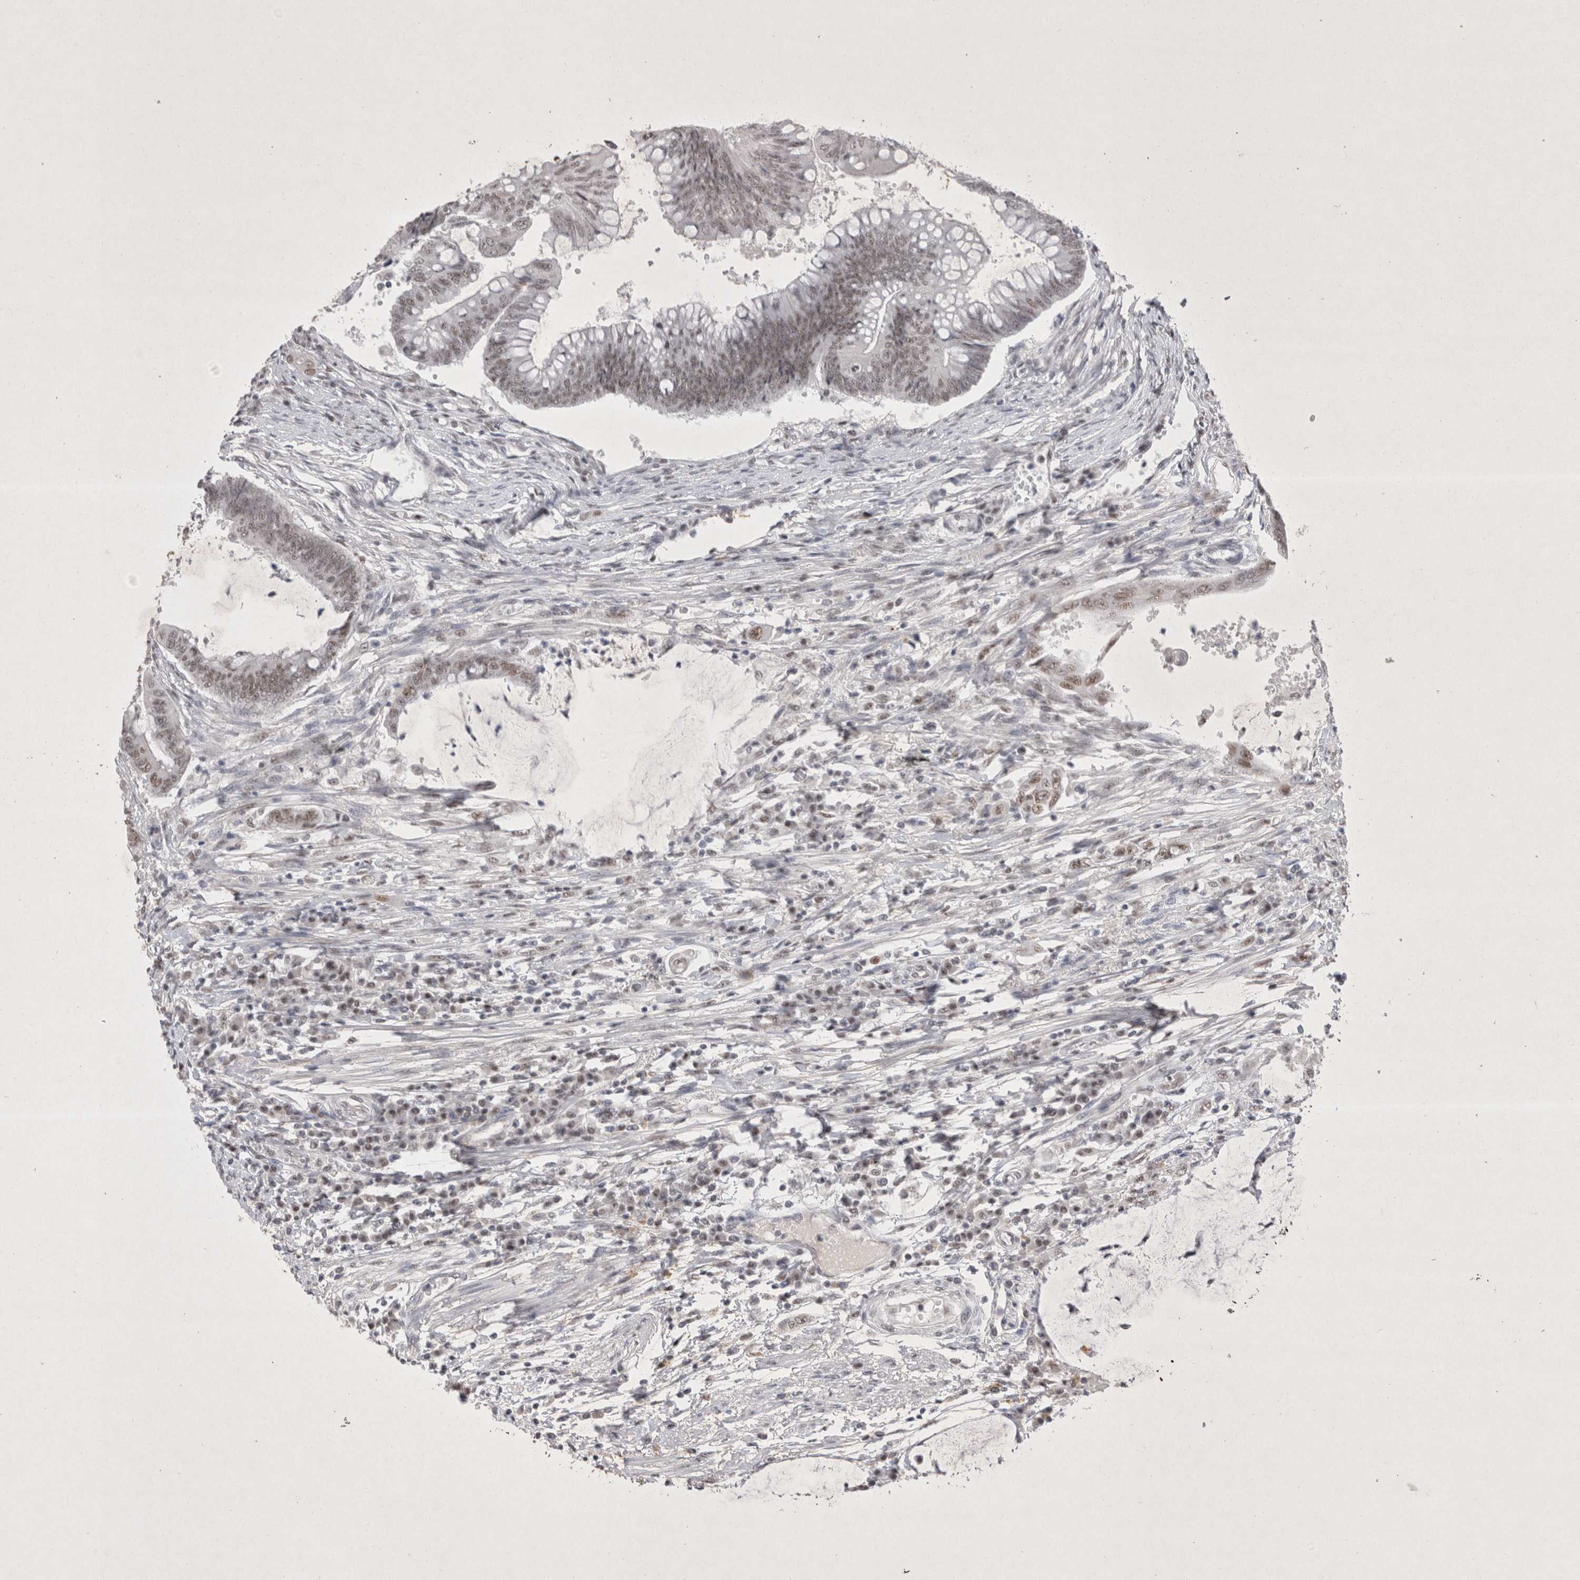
{"staining": {"intensity": "weak", "quantity": ">75%", "location": "nuclear"}, "tissue": "colorectal cancer", "cell_type": "Tumor cells", "image_type": "cancer", "snomed": [{"axis": "morphology", "description": "Adenoma, NOS"}, {"axis": "morphology", "description": "Adenocarcinoma, NOS"}, {"axis": "topography", "description": "Colon"}], "caption": "The image displays immunohistochemical staining of colorectal adenoma. There is weak nuclear expression is appreciated in about >75% of tumor cells. The staining is performed using DAB (3,3'-diaminobenzidine) brown chromogen to label protein expression. The nuclei are counter-stained blue using hematoxylin.", "gene": "RBM6", "patient": {"sex": "male", "age": 79}}